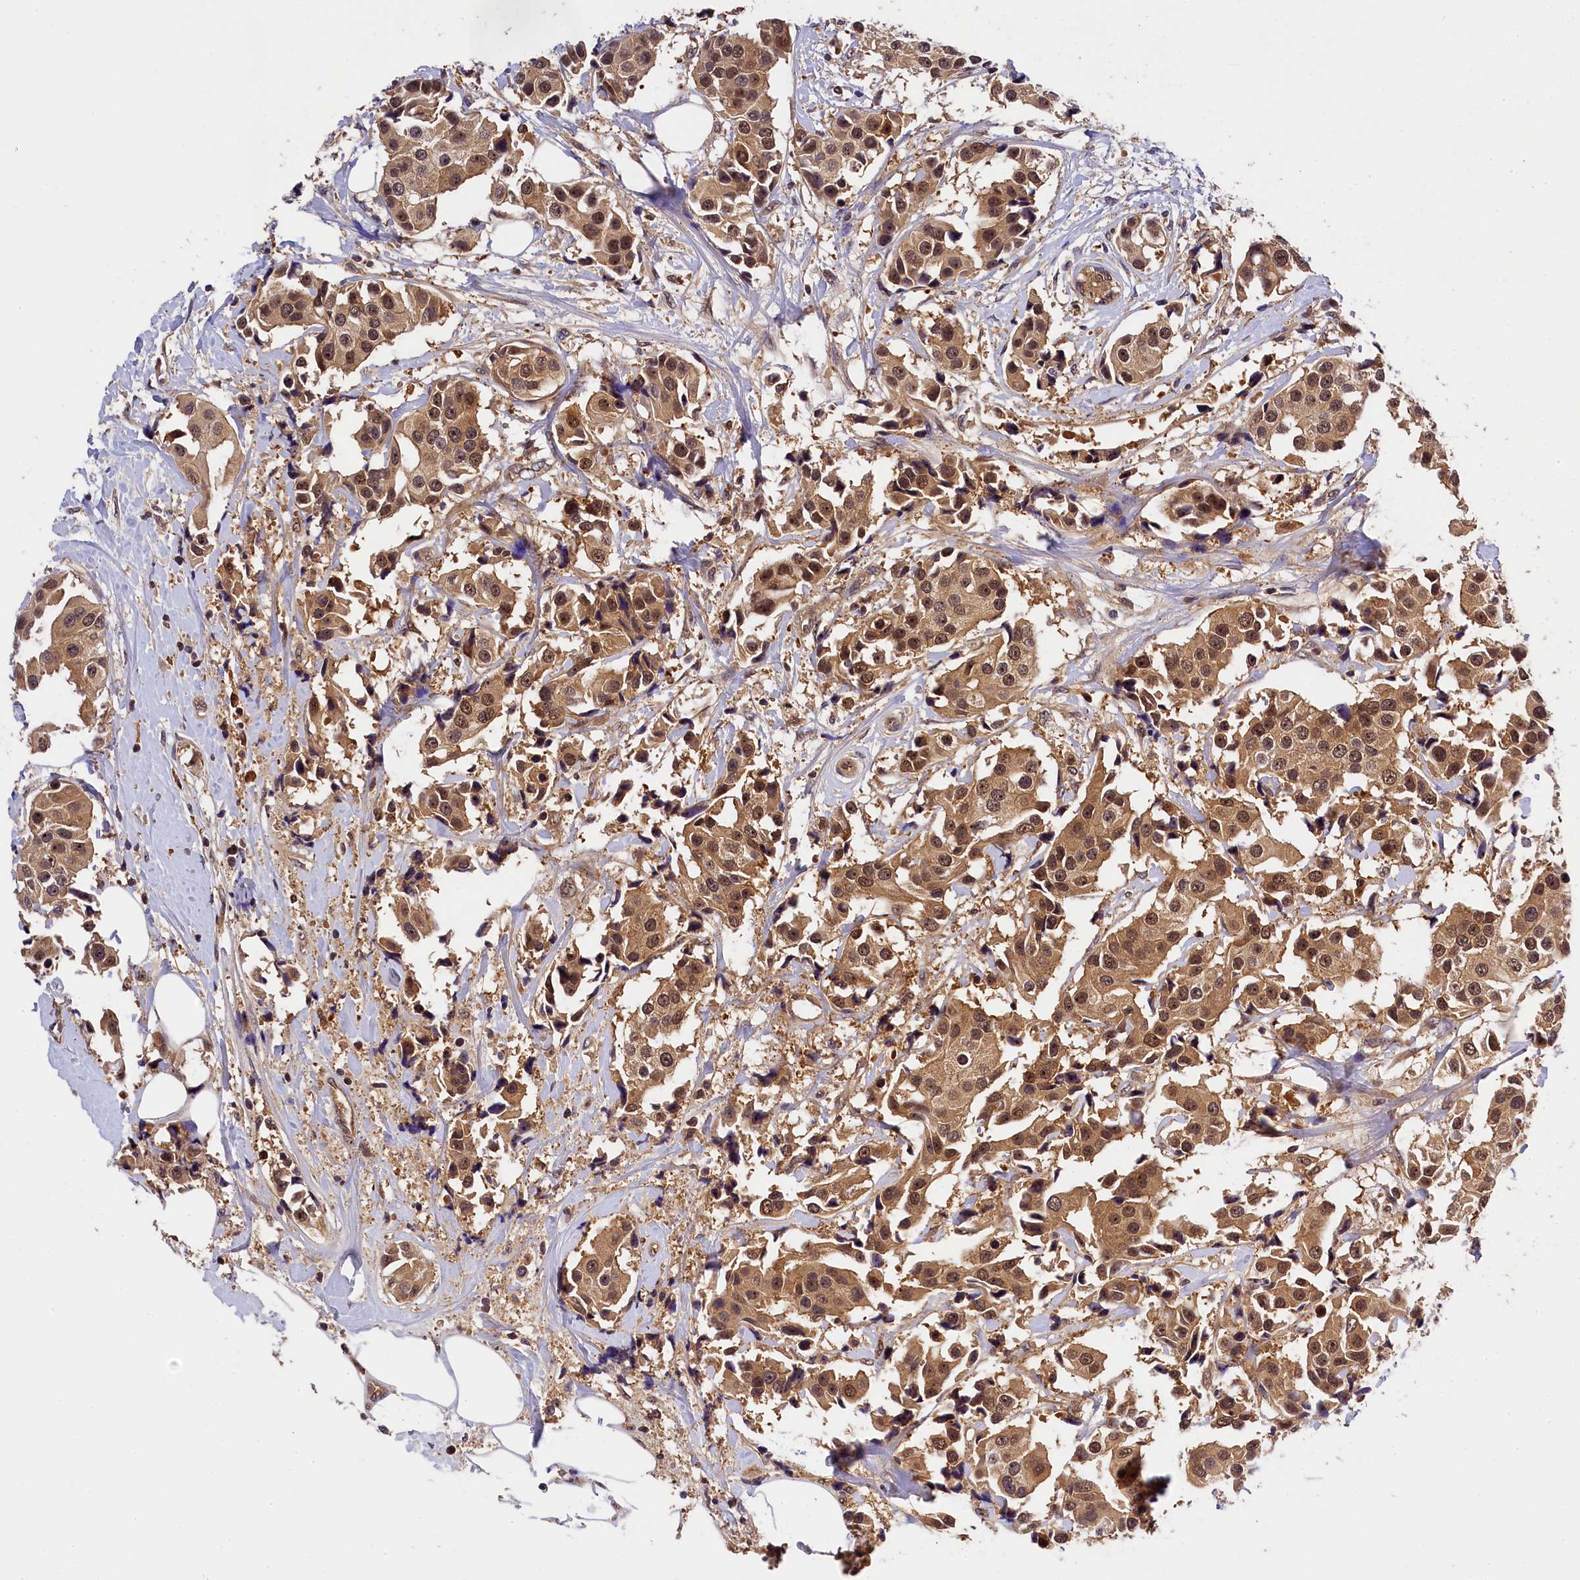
{"staining": {"intensity": "moderate", "quantity": ">75%", "location": "cytoplasmic/membranous,nuclear"}, "tissue": "breast cancer", "cell_type": "Tumor cells", "image_type": "cancer", "snomed": [{"axis": "morphology", "description": "Normal tissue, NOS"}, {"axis": "morphology", "description": "Duct carcinoma"}, {"axis": "topography", "description": "Breast"}], "caption": "This is a micrograph of immunohistochemistry (IHC) staining of breast cancer, which shows moderate expression in the cytoplasmic/membranous and nuclear of tumor cells.", "gene": "EIF6", "patient": {"sex": "female", "age": 39}}